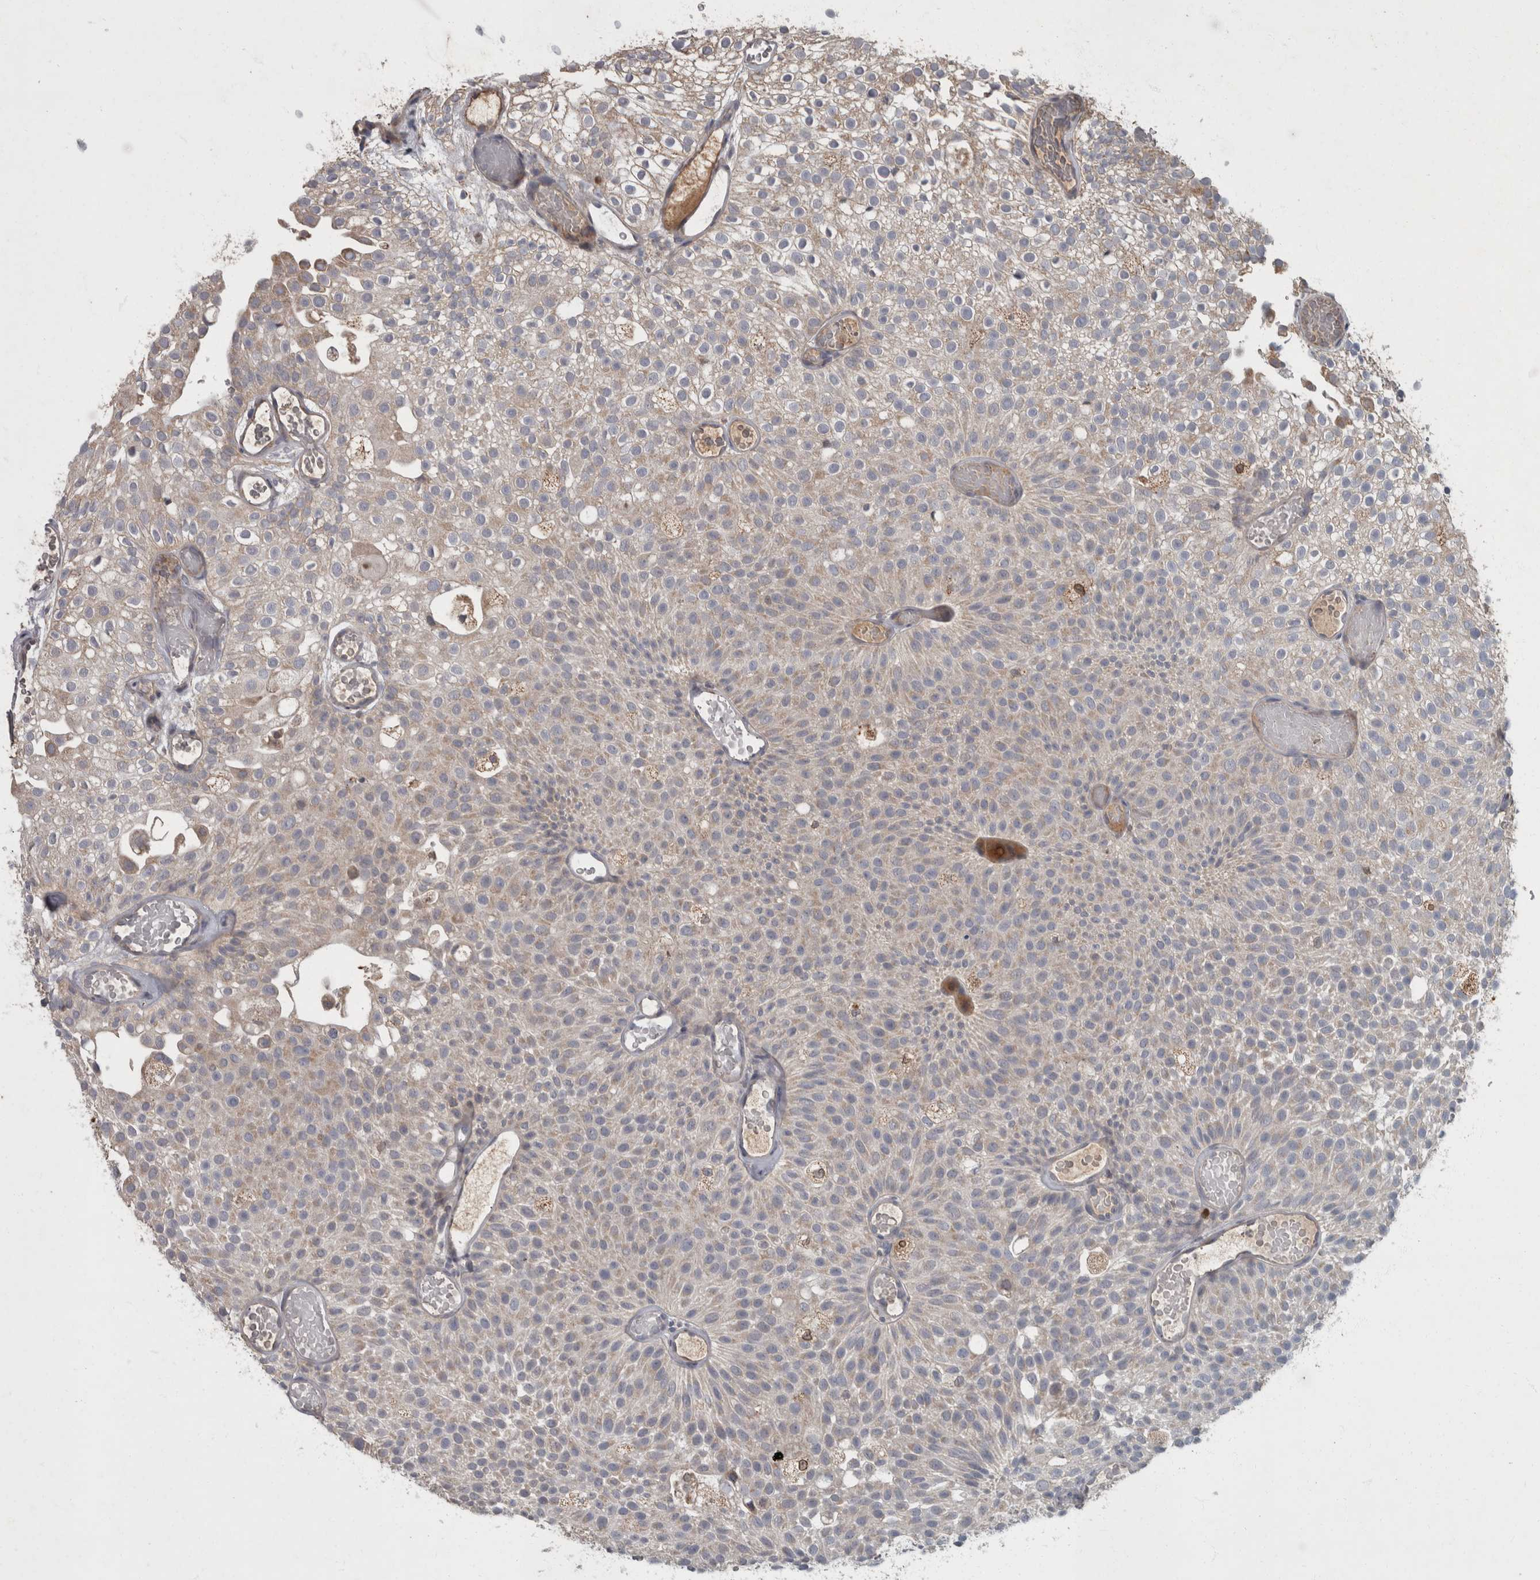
{"staining": {"intensity": "weak", "quantity": "25%-75%", "location": "cytoplasmic/membranous"}, "tissue": "urothelial cancer", "cell_type": "Tumor cells", "image_type": "cancer", "snomed": [{"axis": "morphology", "description": "Urothelial carcinoma, Low grade"}, {"axis": "topography", "description": "Urinary bladder"}], "caption": "Human low-grade urothelial carcinoma stained for a protein (brown) reveals weak cytoplasmic/membranous positive positivity in approximately 25%-75% of tumor cells.", "gene": "PPP1R3C", "patient": {"sex": "male", "age": 78}}